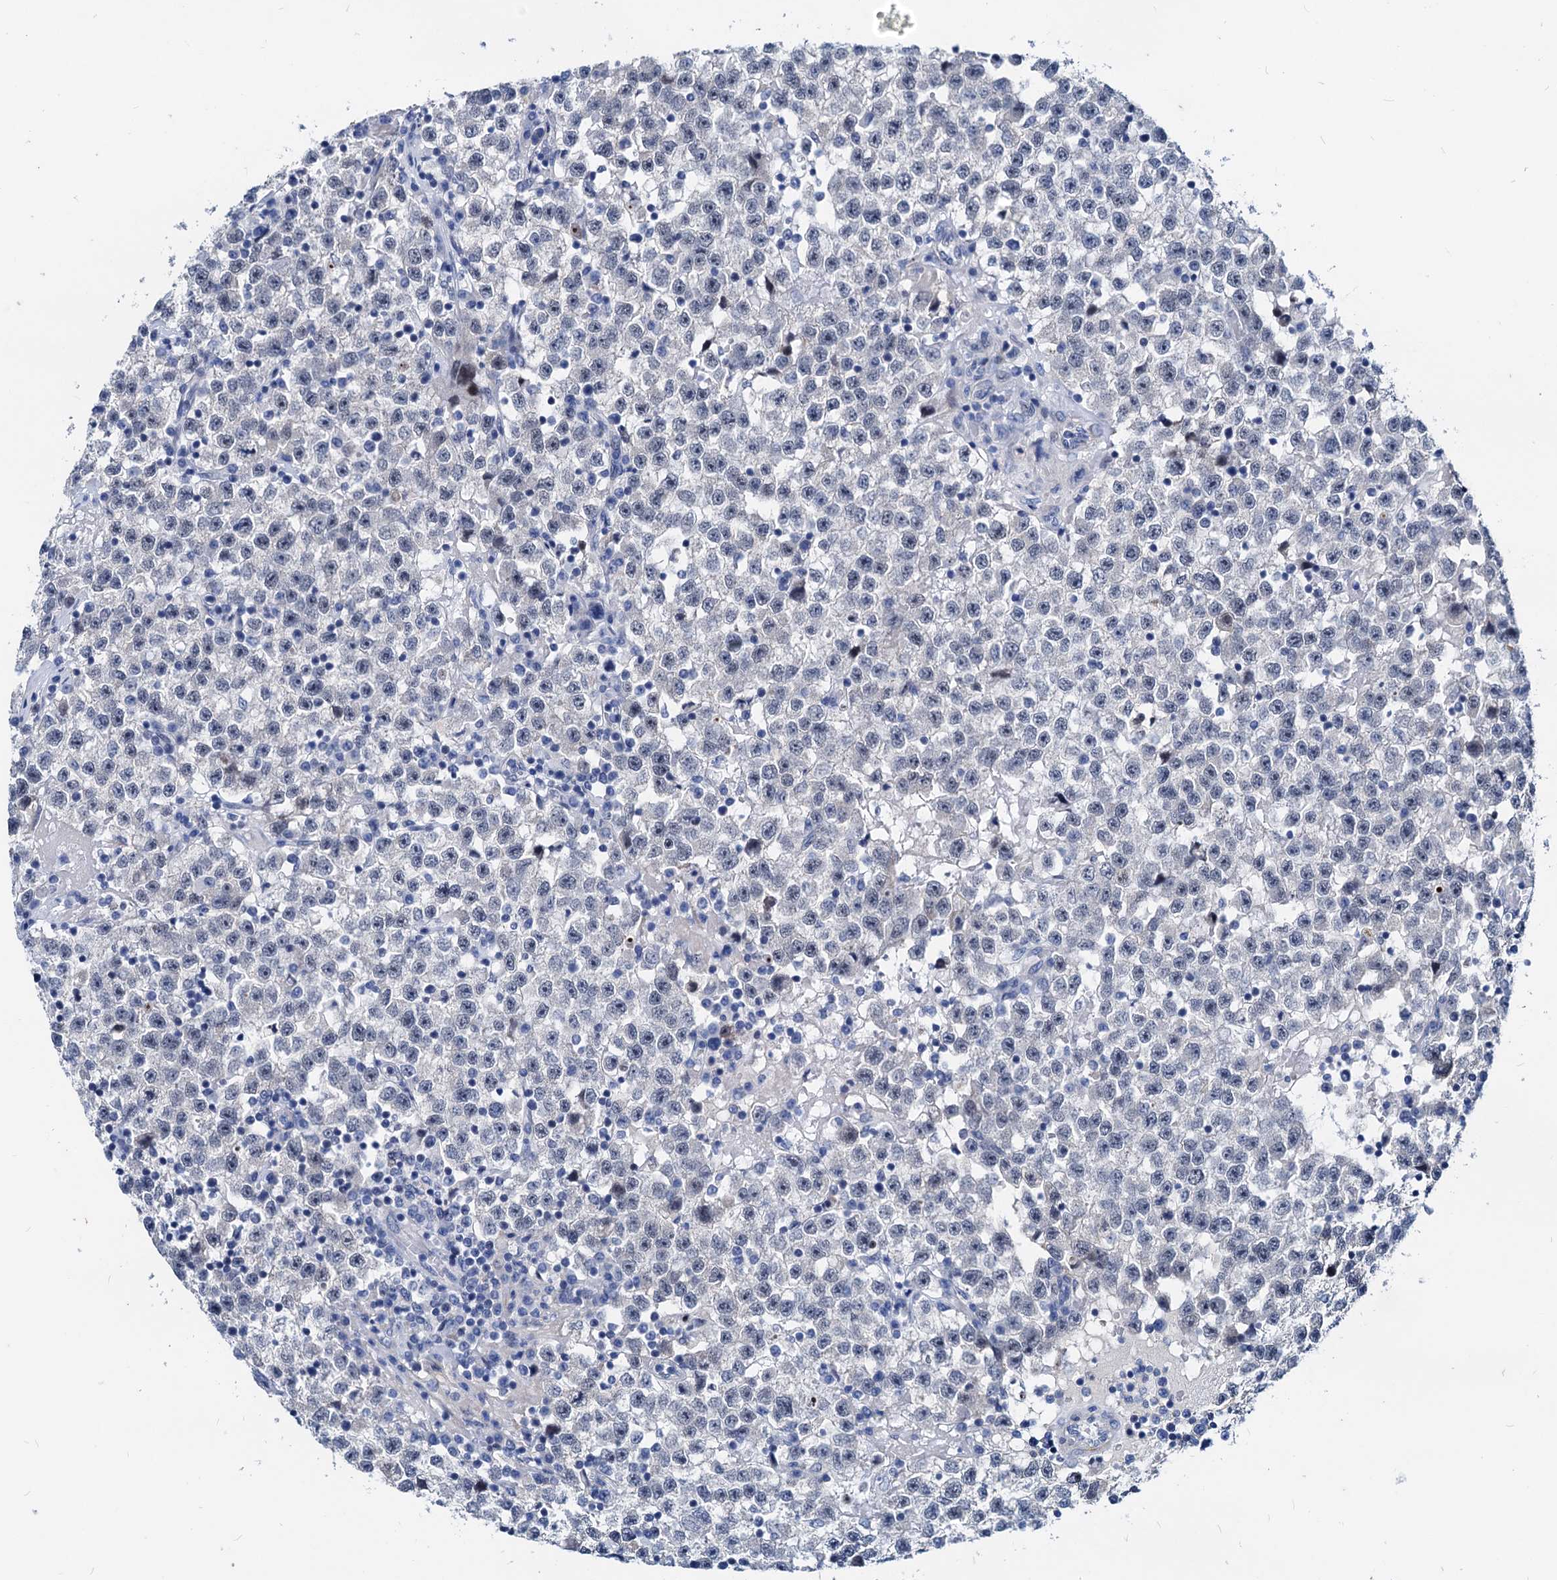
{"staining": {"intensity": "negative", "quantity": "none", "location": "none"}, "tissue": "testis cancer", "cell_type": "Tumor cells", "image_type": "cancer", "snomed": [{"axis": "morphology", "description": "Seminoma, NOS"}, {"axis": "topography", "description": "Testis"}], "caption": "An IHC photomicrograph of testis cancer is shown. There is no staining in tumor cells of testis cancer.", "gene": "HSF2", "patient": {"sex": "male", "age": 22}}